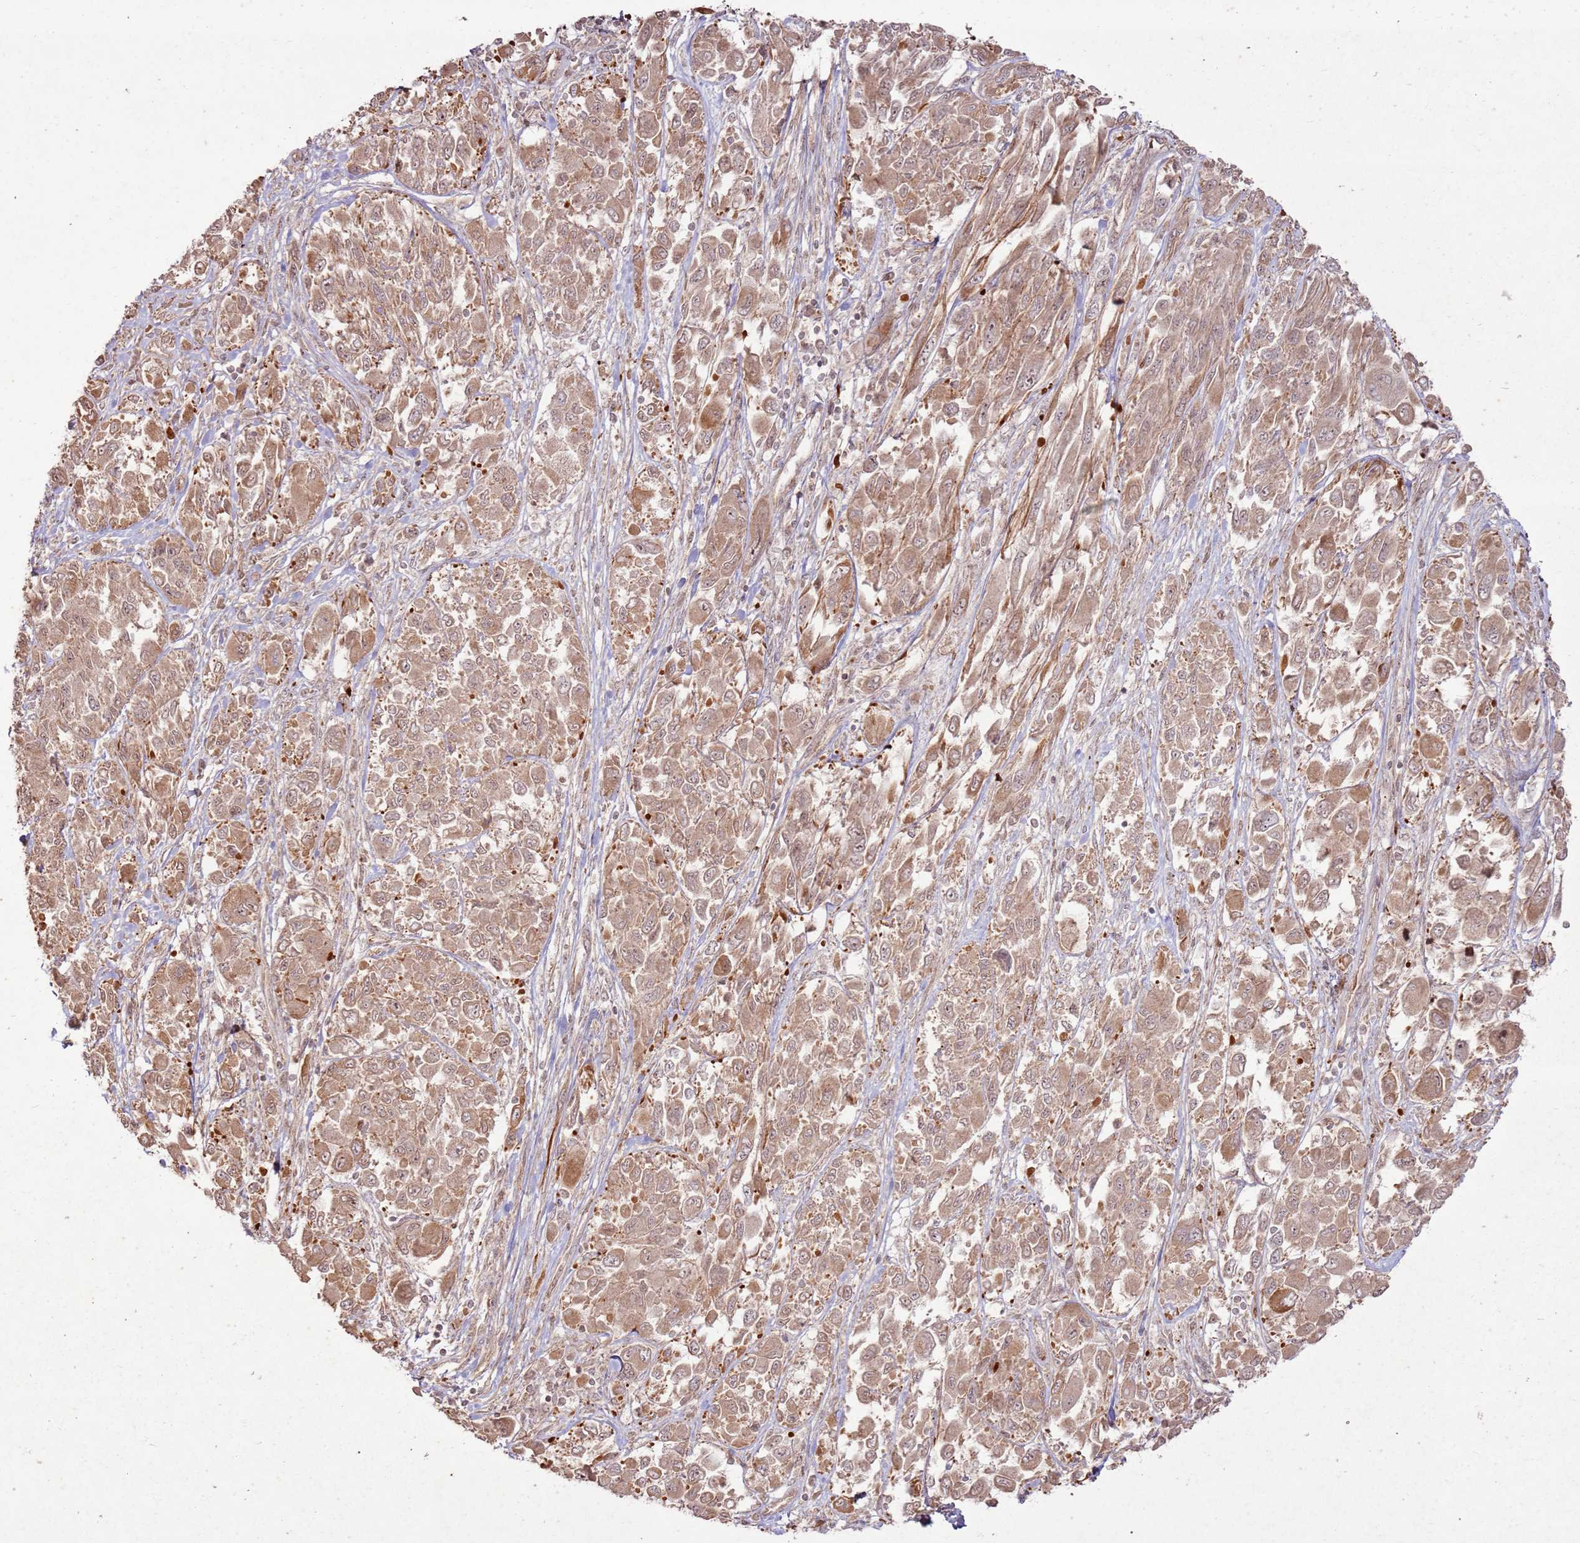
{"staining": {"intensity": "moderate", "quantity": ">75%", "location": "cytoplasmic/membranous,nuclear"}, "tissue": "melanoma", "cell_type": "Tumor cells", "image_type": "cancer", "snomed": [{"axis": "morphology", "description": "Malignant melanoma, NOS"}, {"axis": "topography", "description": "Skin"}], "caption": "About >75% of tumor cells in malignant melanoma show moderate cytoplasmic/membranous and nuclear protein positivity as visualized by brown immunohistochemical staining.", "gene": "ZNF623", "patient": {"sex": "female", "age": 91}}